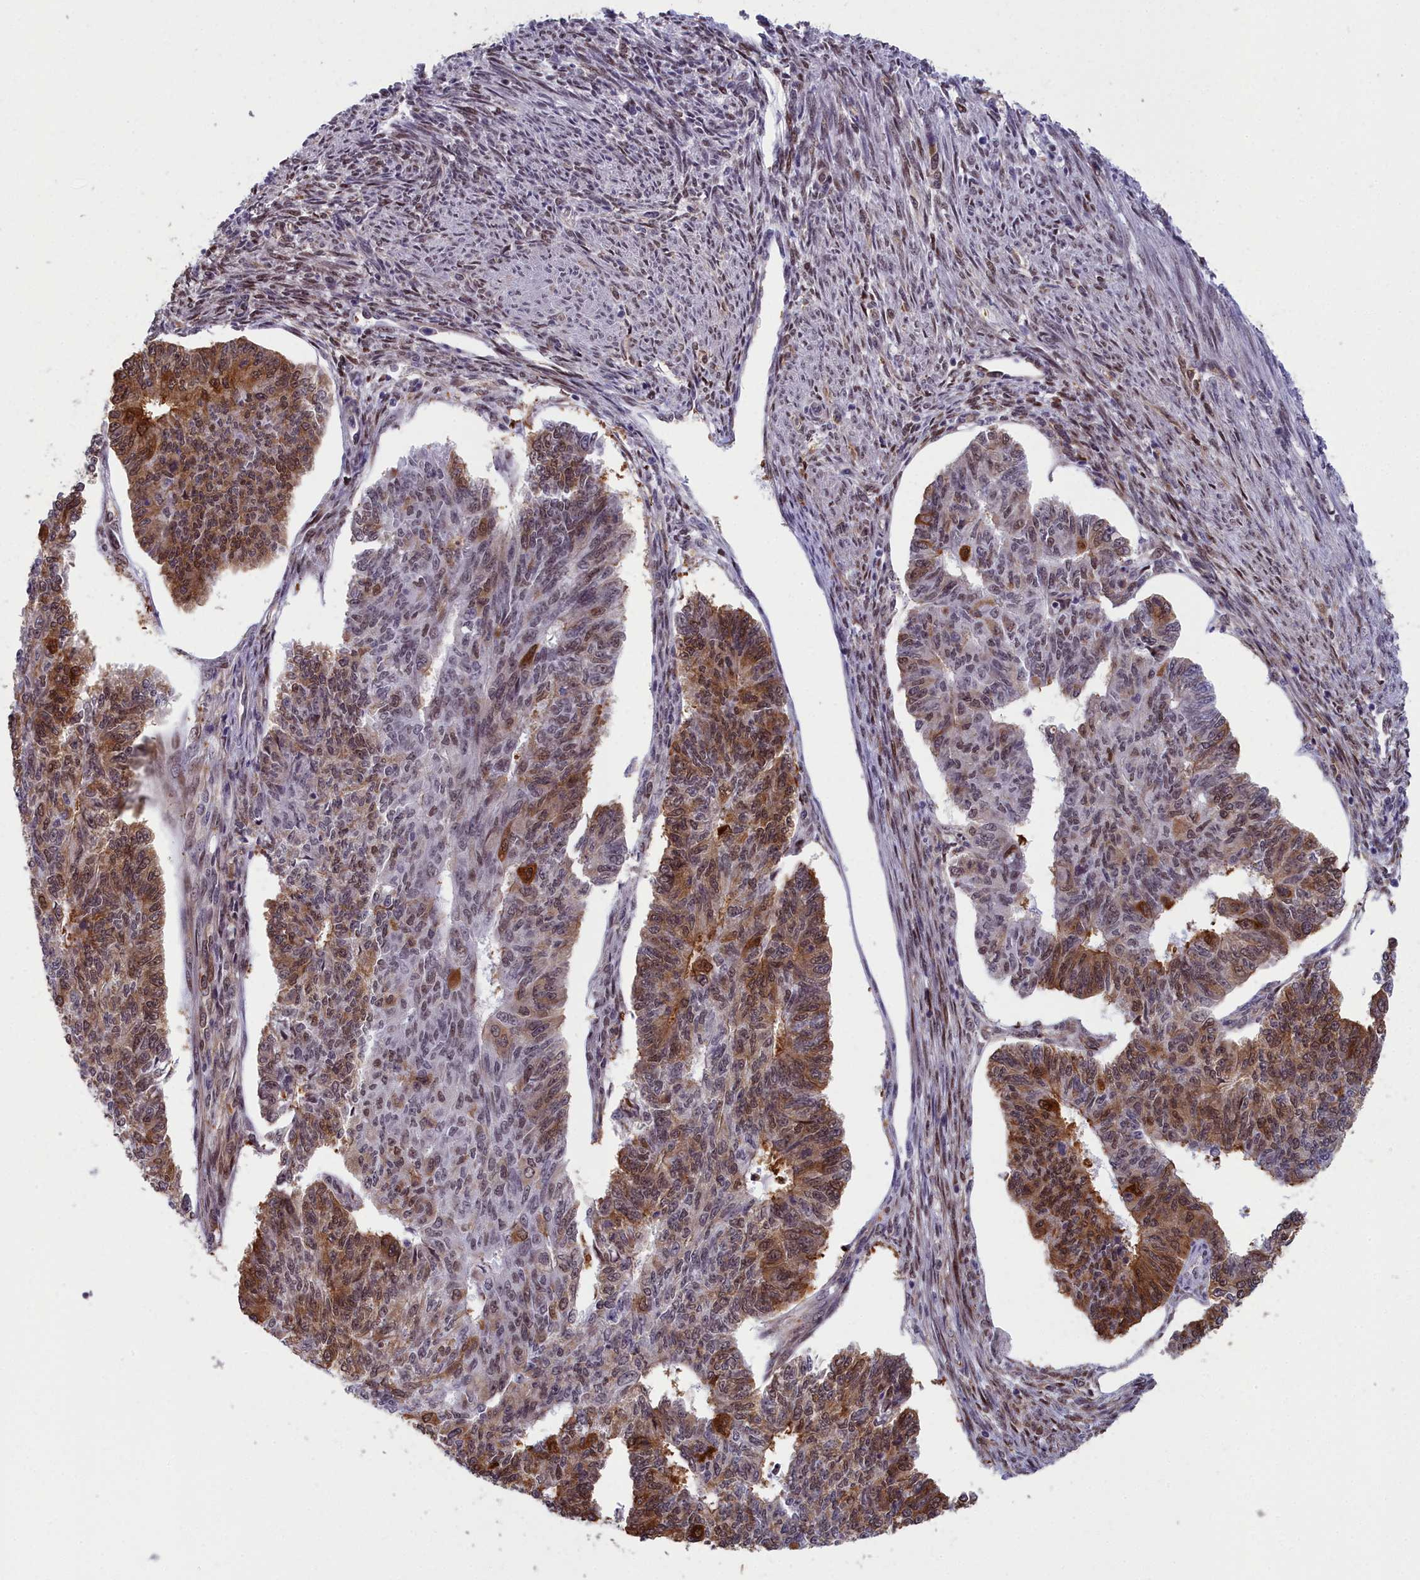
{"staining": {"intensity": "moderate", "quantity": ">75%", "location": "cytoplasmic/membranous,nuclear"}, "tissue": "endometrial cancer", "cell_type": "Tumor cells", "image_type": "cancer", "snomed": [{"axis": "morphology", "description": "Adenocarcinoma, NOS"}, {"axis": "topography", "description": "Endometrium"}], "caption": "Tumor cells display moderate cytoplasmic/membranous and nuclear positivity in approximately >75% of cells in endometrial adenocarcinoma. (DAB = brown stain, brightfield microscopy at high magnification).", "gene": "CCDC97", "patient": {"sex": "female", "age": 32}}